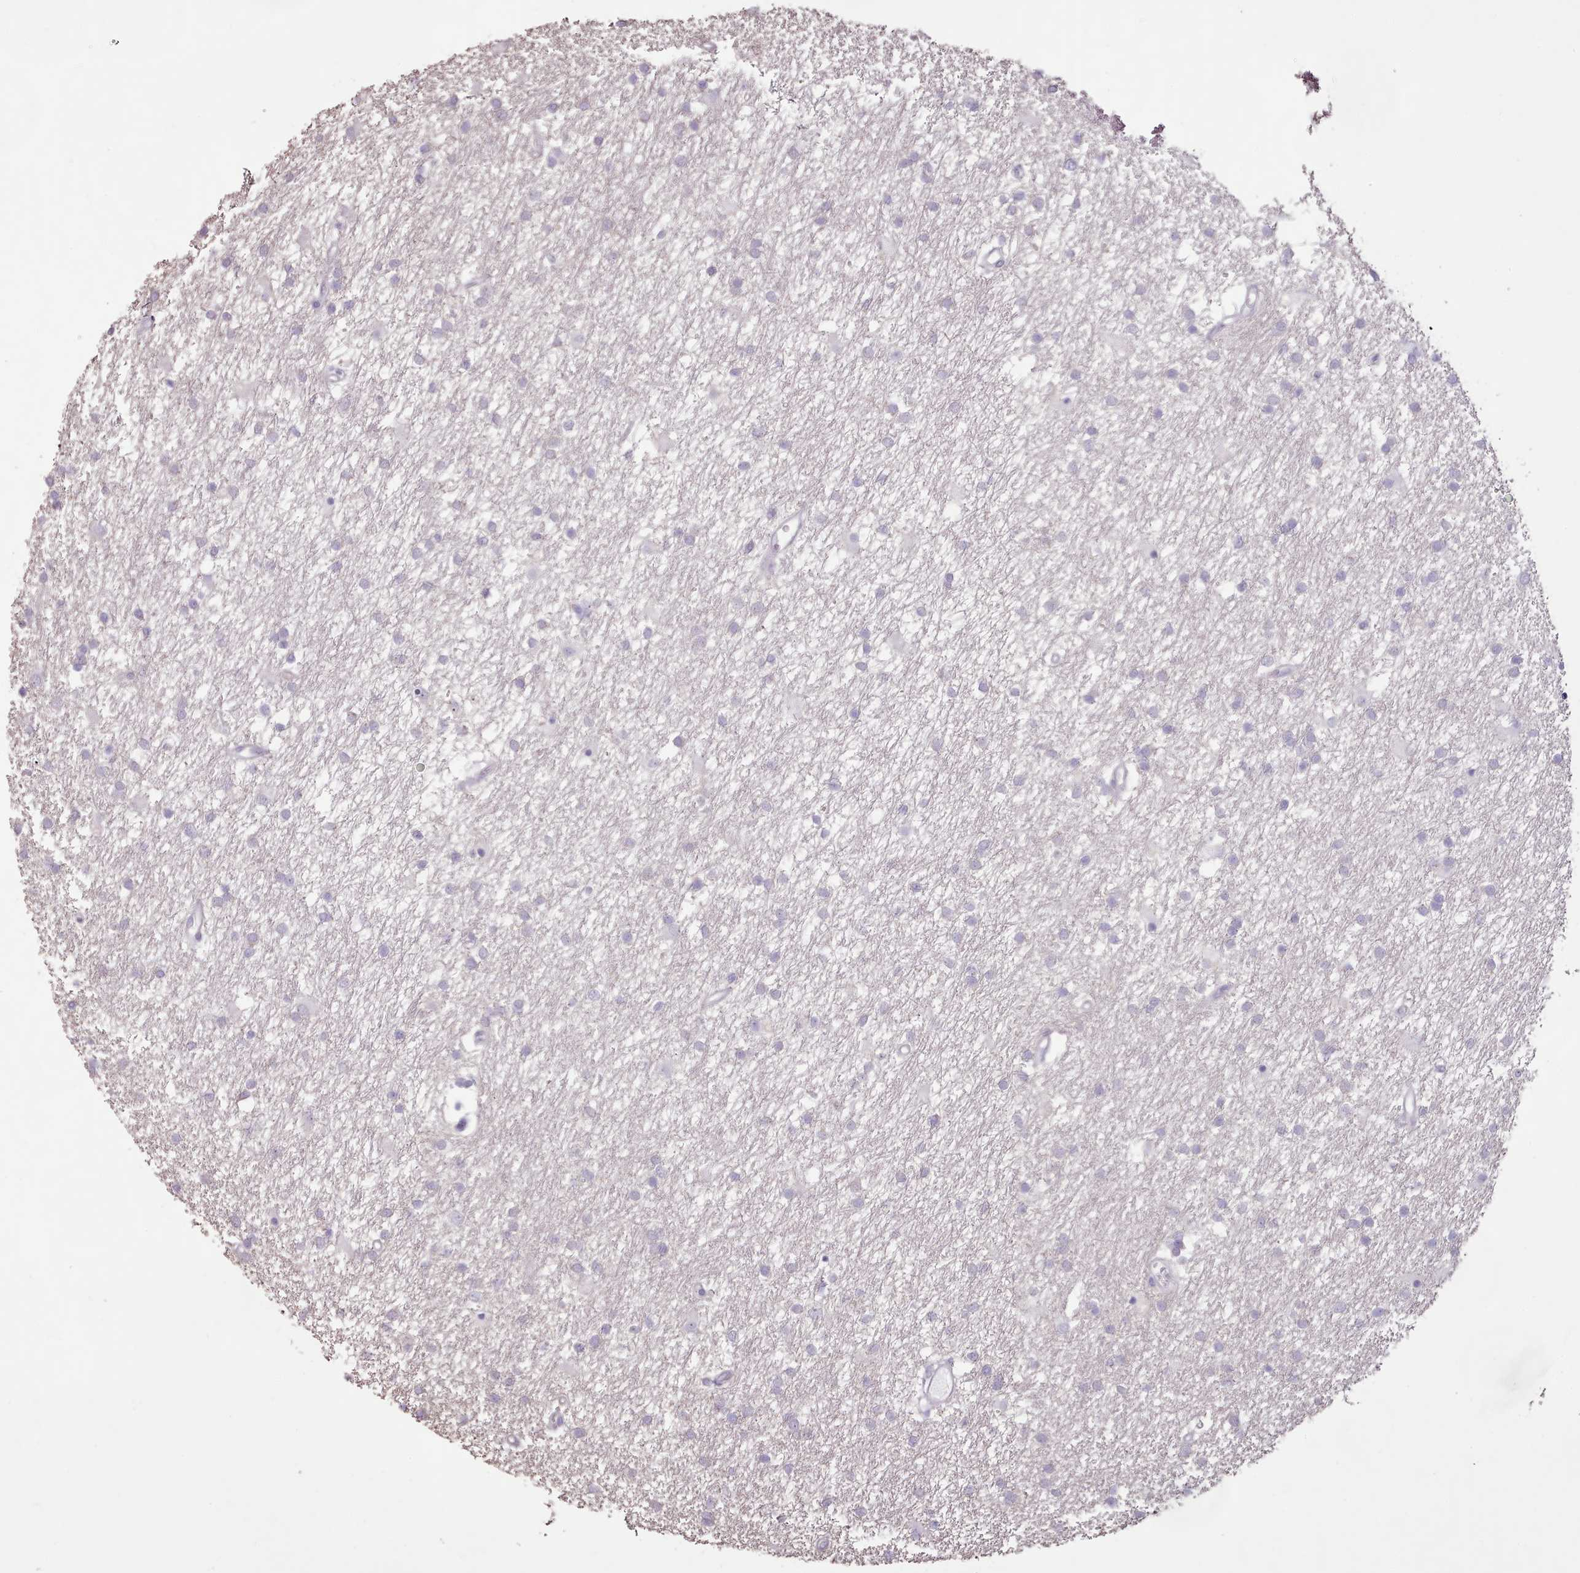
{"staining": {"intensity": "negative", "quantity": "none", "location": "none"}, "tissue": "glioma", "cell_type": "Tumor cells", "image_type": "cancer", "snomed": [{"axis": "morphology", "description": "Glioma, malignant, High grade"}, {"axis": "topography", "description": "Brain"}], "caption": "The micrograph demonstrates no staining of tumor cells in malignant glioma (high-grade).", "gene": "BLOC1S2", "patient": {"sex": "male", "age": 77}}